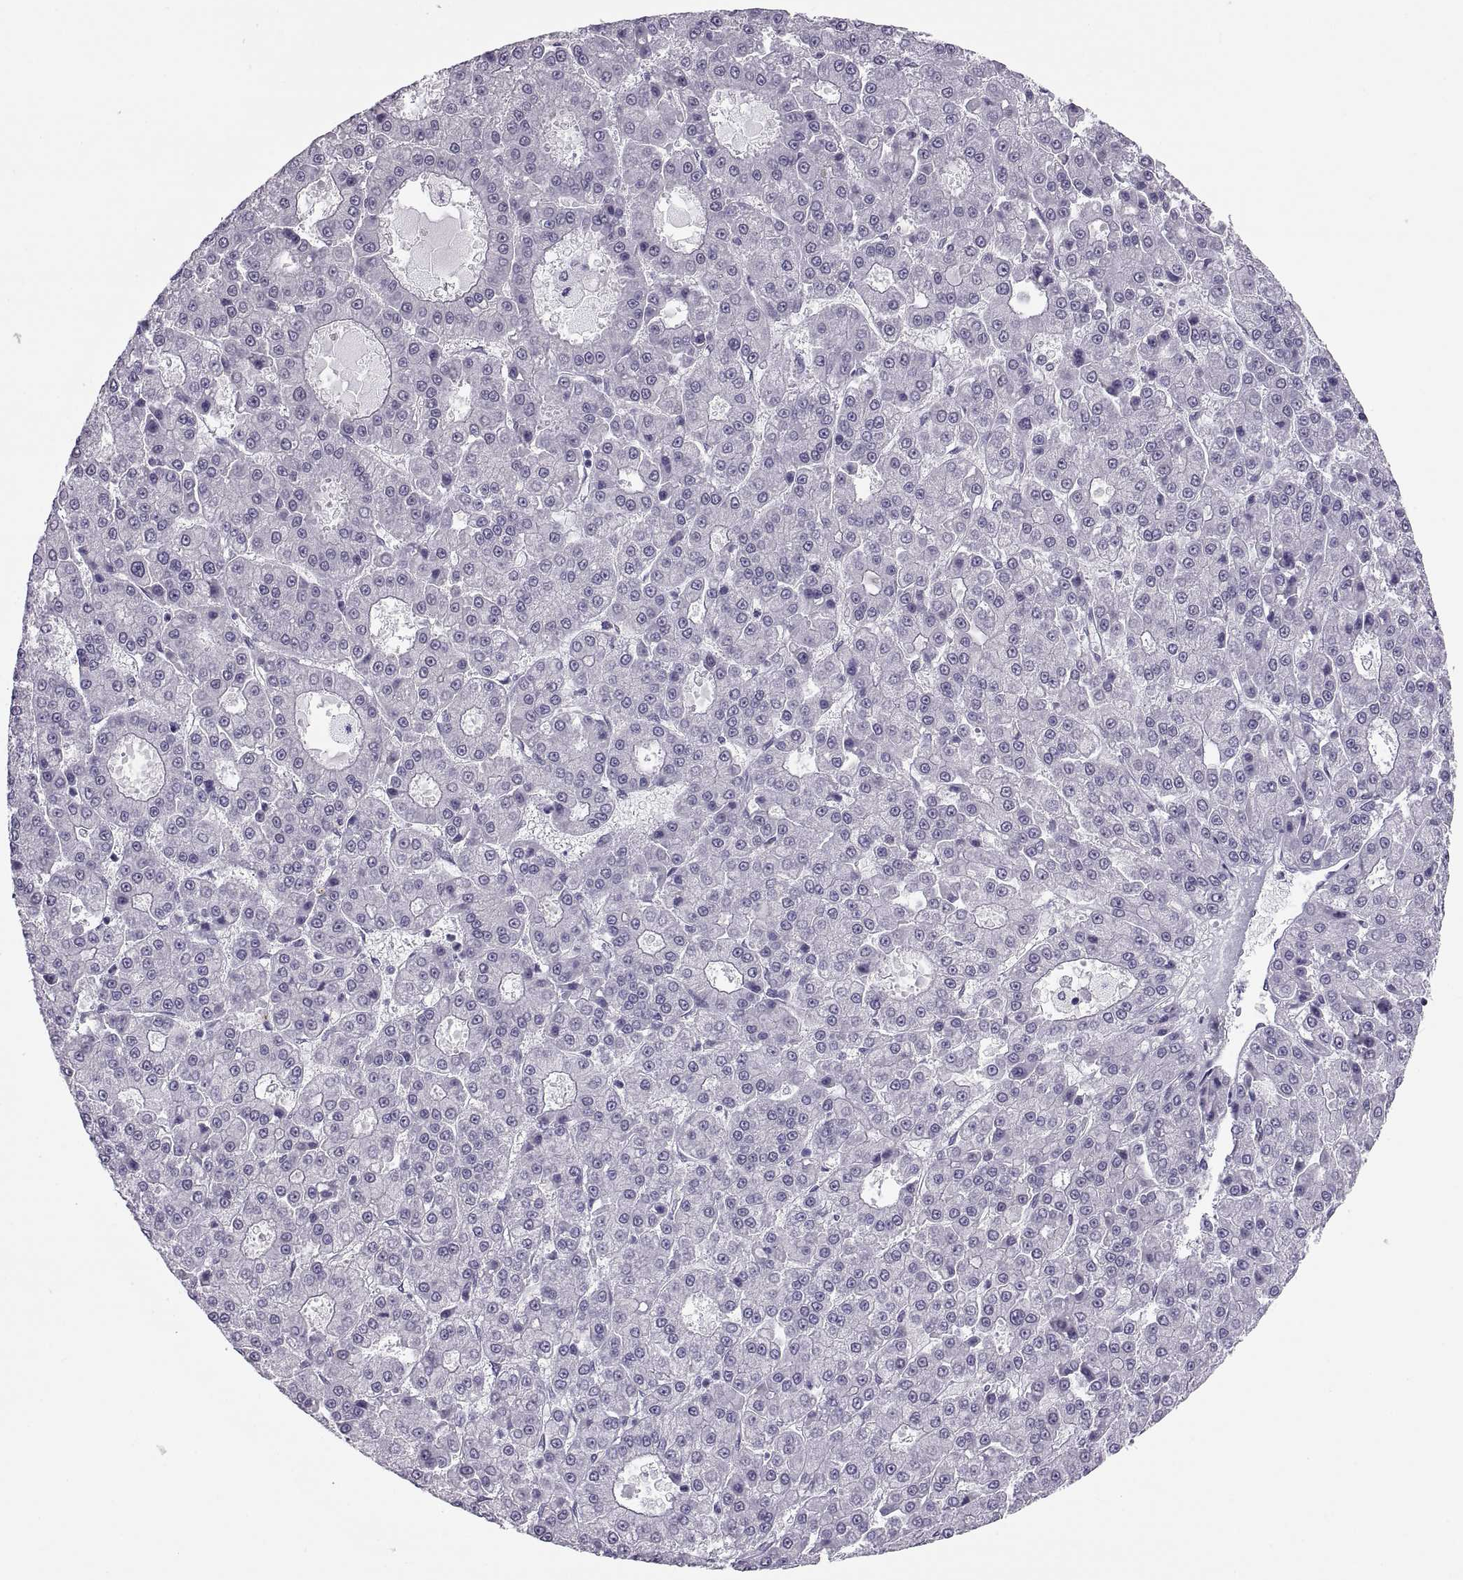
{"staining": {"intensity": "negative", "quantity": "none", "location": "none"}, "tissue": "liver cancer", "cell_type": "Tumor cells", "image_type": "cancer", "snomed": [{"axis": "morphology", "description": "Carcinoma, Hepatocellular, NOS"}, {"axis": "topography", "description": "Liver"}], "caption": "Immunohistochemistry (IHC) of human liver hepatocellular carcinoma demonstrates no staining in tumor cells. The staining was performed using DAB (3,3'-diaminobenzidine) to visualize the protein expression in brown, while the nuclei were stained in blue with hematoxylin (Magnification: 20x).", "gene": "CARTPT", "patient": {"sex": "male", "age": 70}}